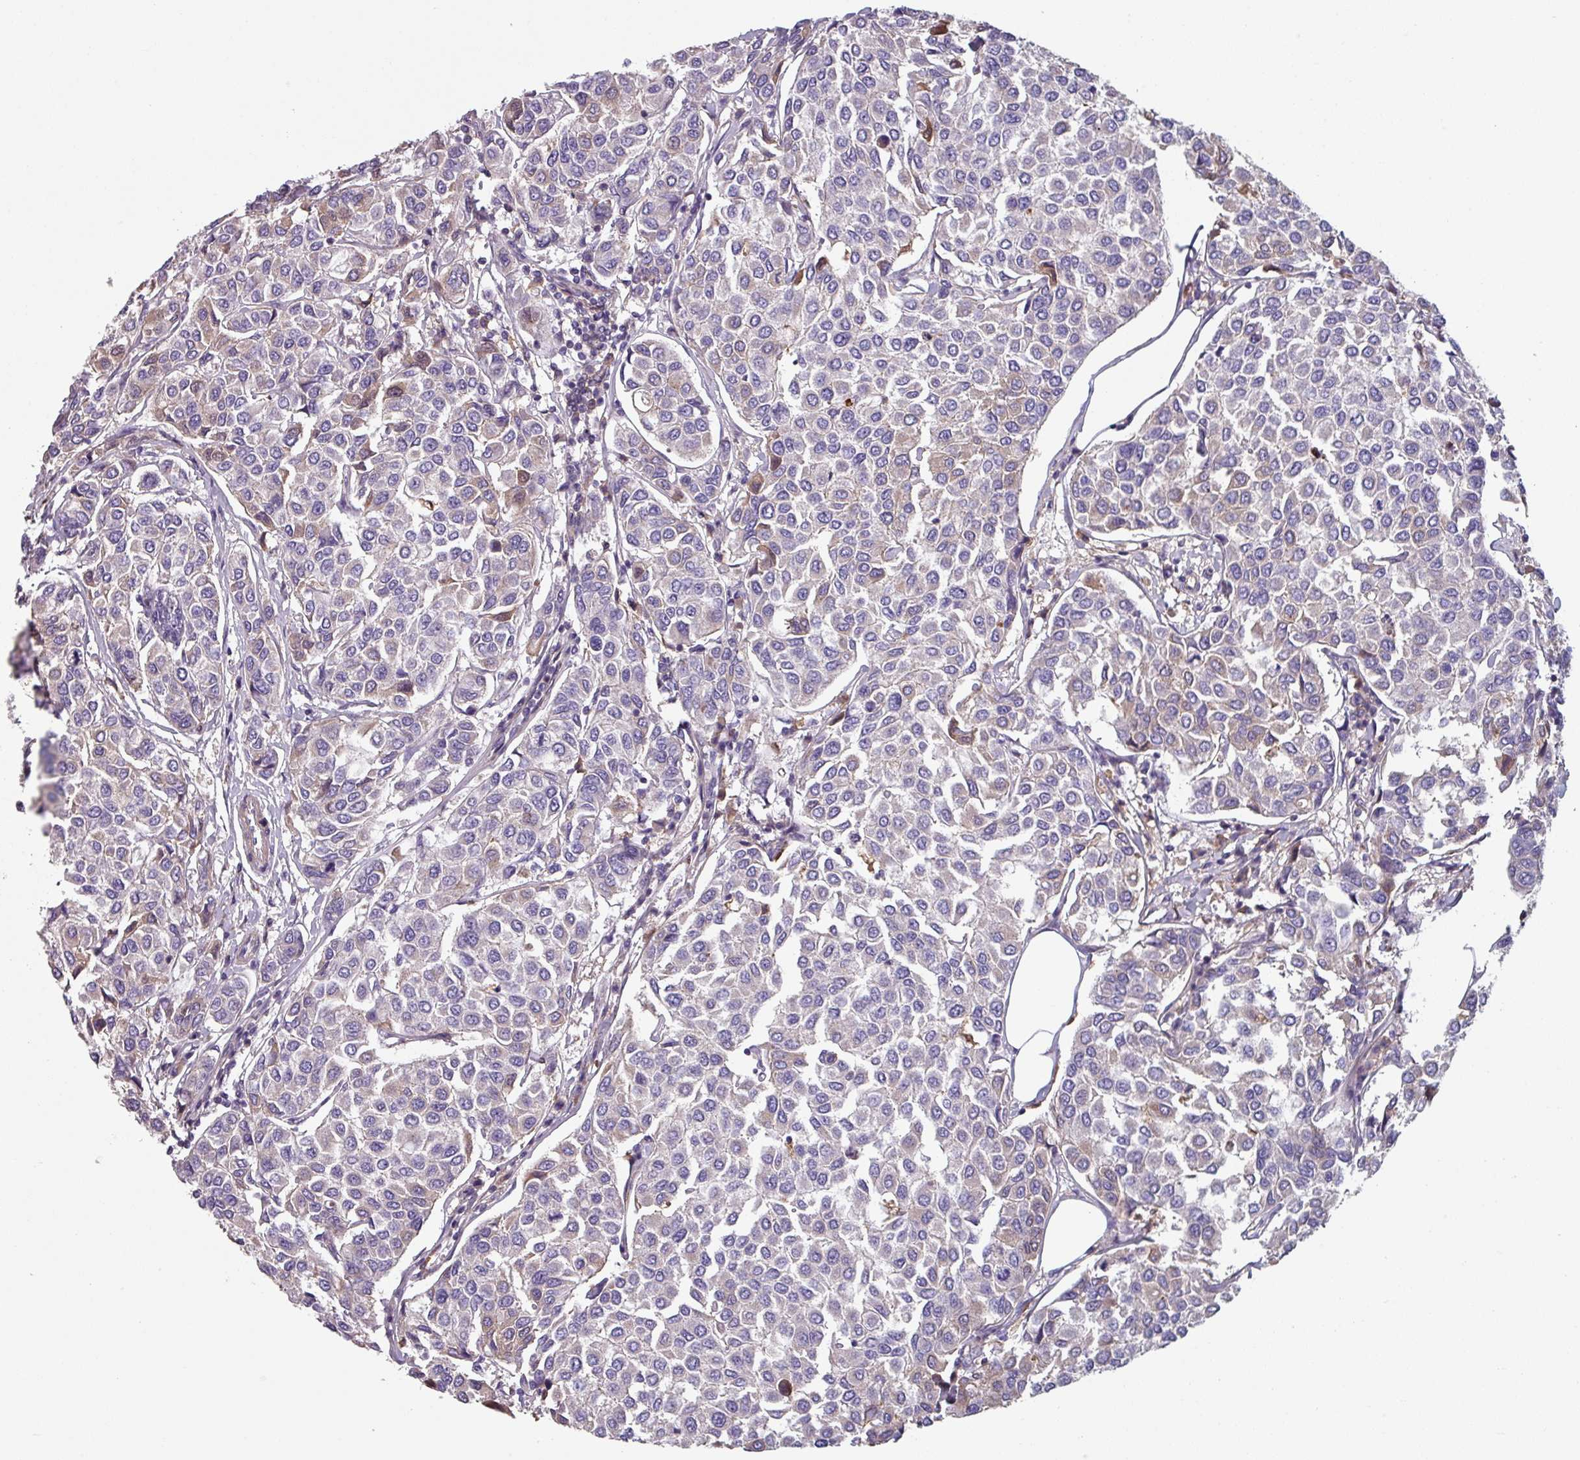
{"staining": {"intensity": "negative", "quantity": "none", "location": "none"}, "tissue": "breast cancer", "cell_type": "Tumor cells", "image_type": "cancer", "snomed": [{"axis": "morphology", "description": "Duct carcinoma"}, {"axis": "topography", "description": "Breast"}], "caption": "Immunohistochemical staining of breast cancer (intraductal carcinoma) demonstrates no significant staining in tumor cells. Nuclei are stained in blue.", "gene": "TMEM132A", "patient": {"sex": "female", "age": 55}}